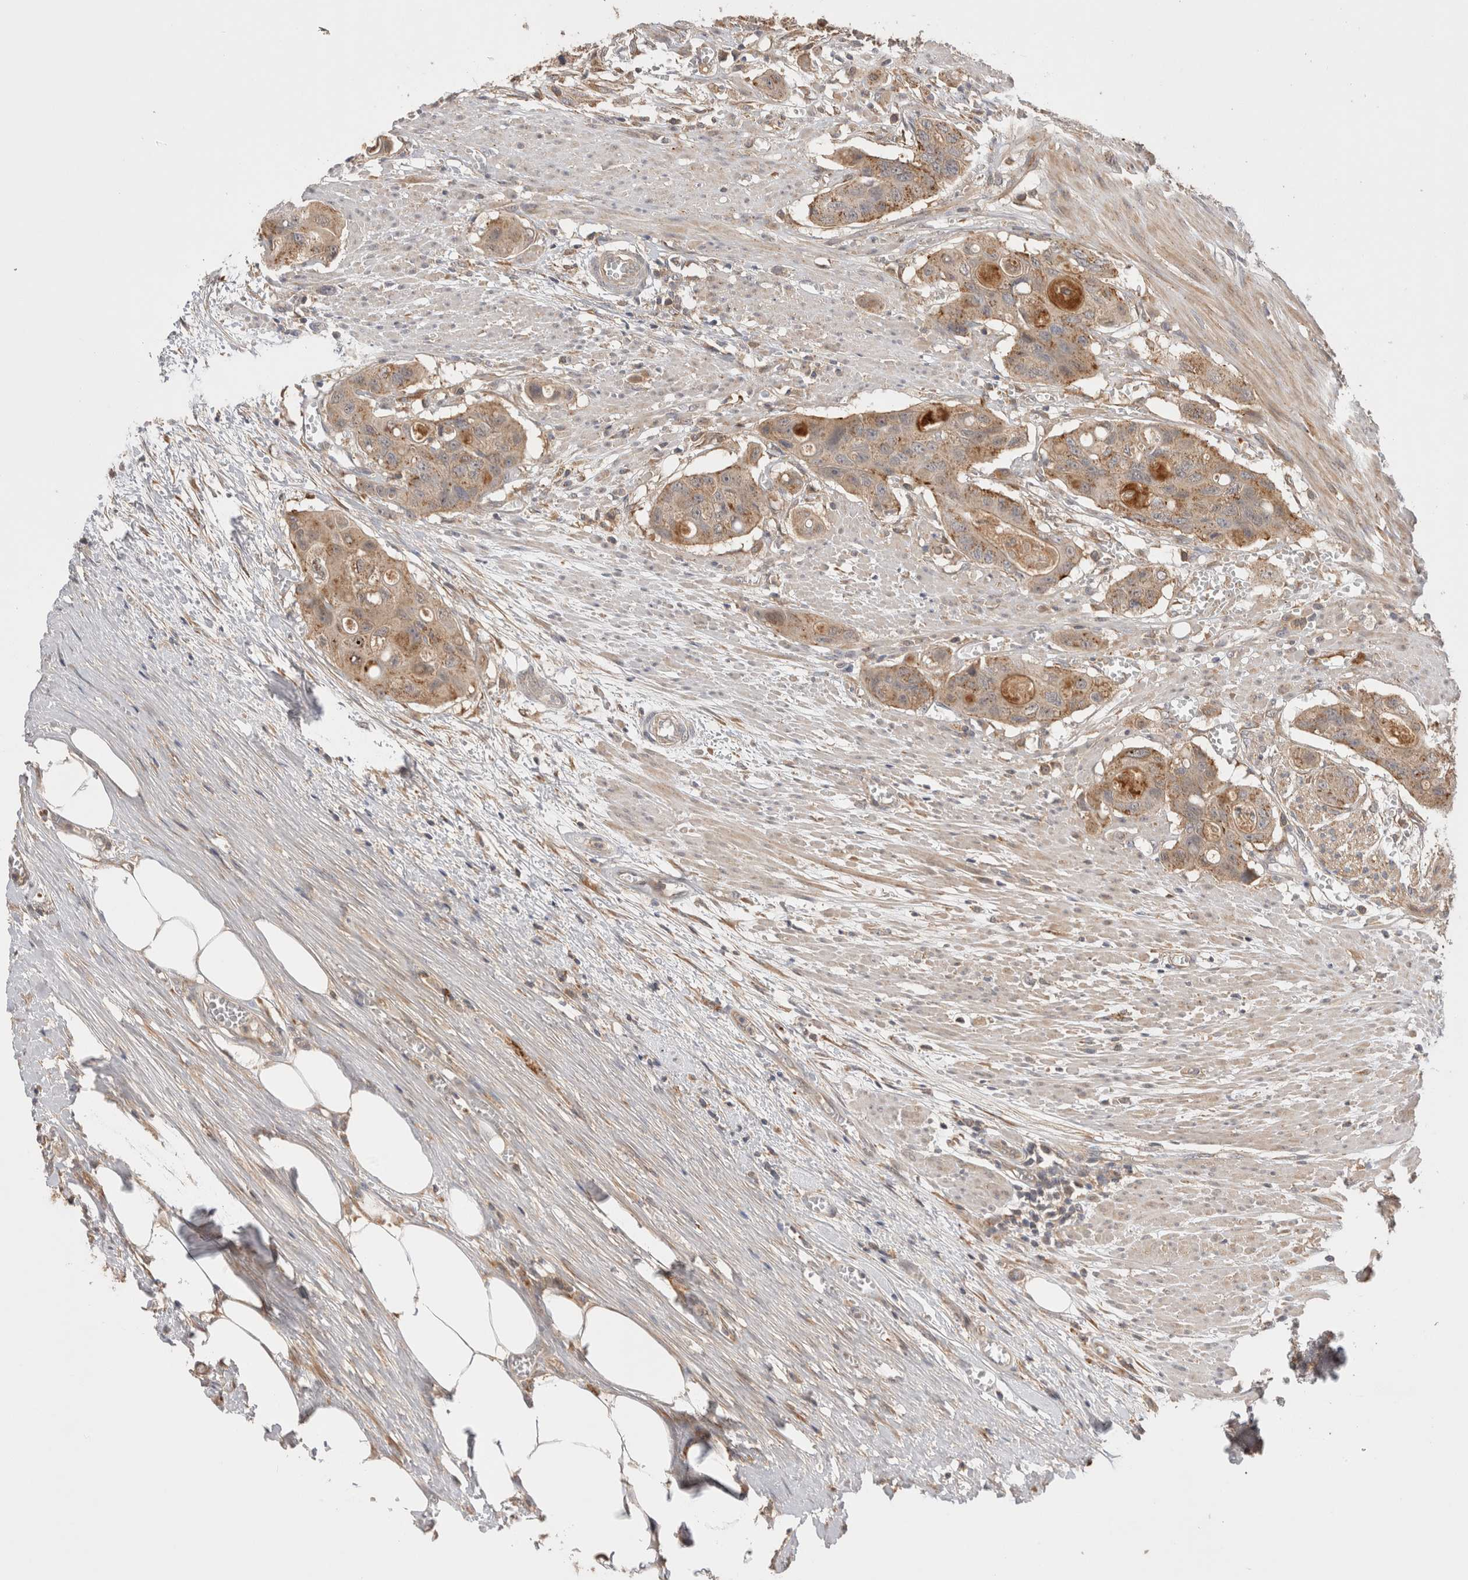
{"staining": {"intensity": "moderate", "quantity": ">75%", "location": "cytoplasmic/membranous"}, "tissue": "colorectal cancer", "cell_type": "Tumor cells", "image_type": "cancer", "snomed": [{"axis": "morphology", "description": "Adenocarcinoma, NOS"}, {"axis": "topography", "description": "Colon"}], "caption": "Colorectal cancer stained for a protein reveals moderate cytoplasmic/membranous positivity in tumor cells.", "gene": "VPS28", "patient": {"sex": "female", "age": 57}}